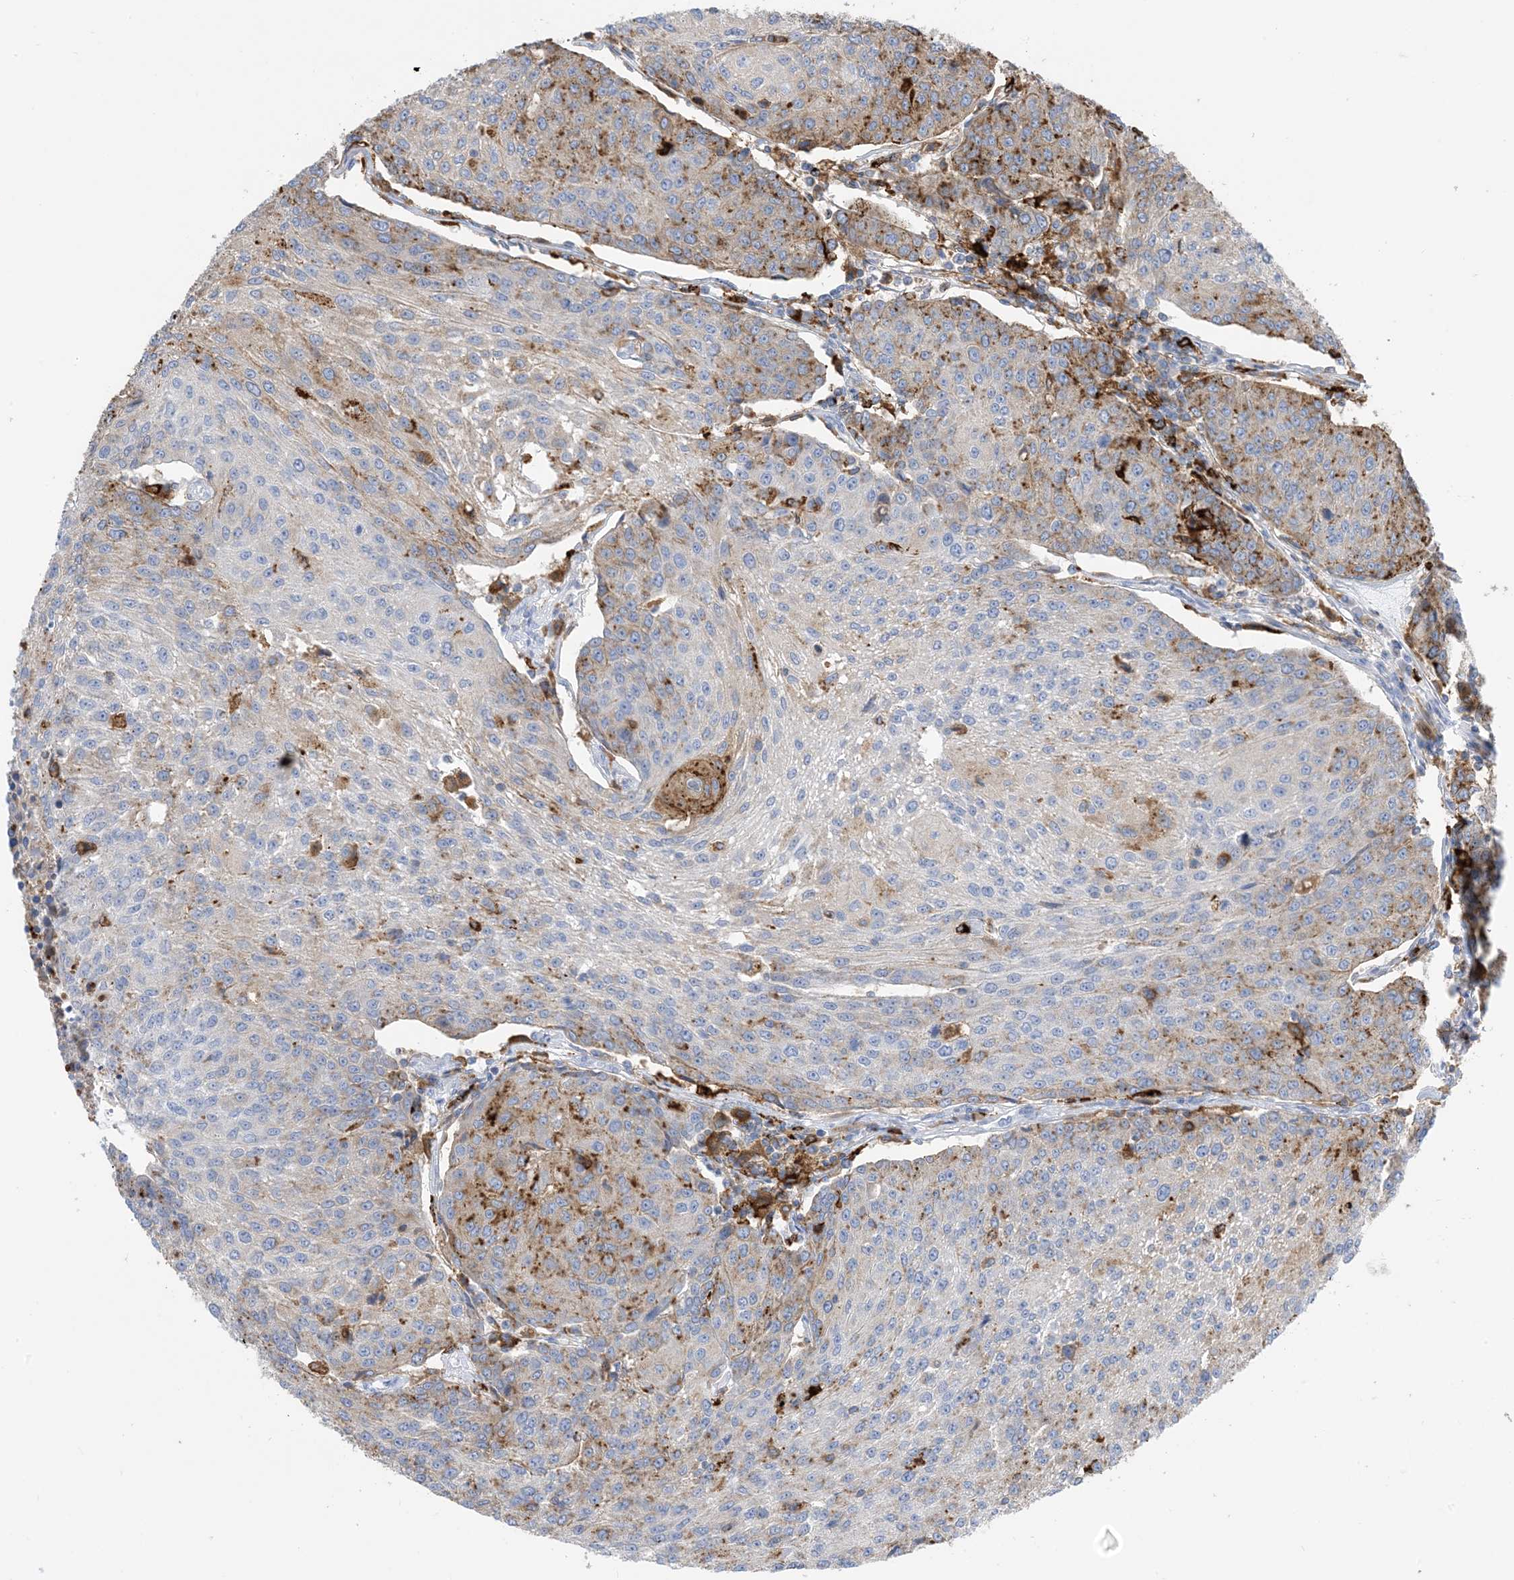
{"staining": {"intensity": "moderate", "quantity": "<25%", "location": "cytoplasmic/membranous"}, "tissue": "urothelial cancer", "cell_type": "Tumor cells", "image_type": "cancer", "snomed": [{"axis": "morphology", "description": "Urothelial carcinoma, High grade"}, {"axis": "topography", "description": "Urinary bladder"}], "caption": "This photomicrograph reveals immunohistochemistry (IHC) staining of high-grade urothelial carcinoma, with low moderate cytoplasmic/membranous positivity in about <25% of tumor cells.", "gene": "DPH3", "patient": {"sex": "female", "age": 85}}